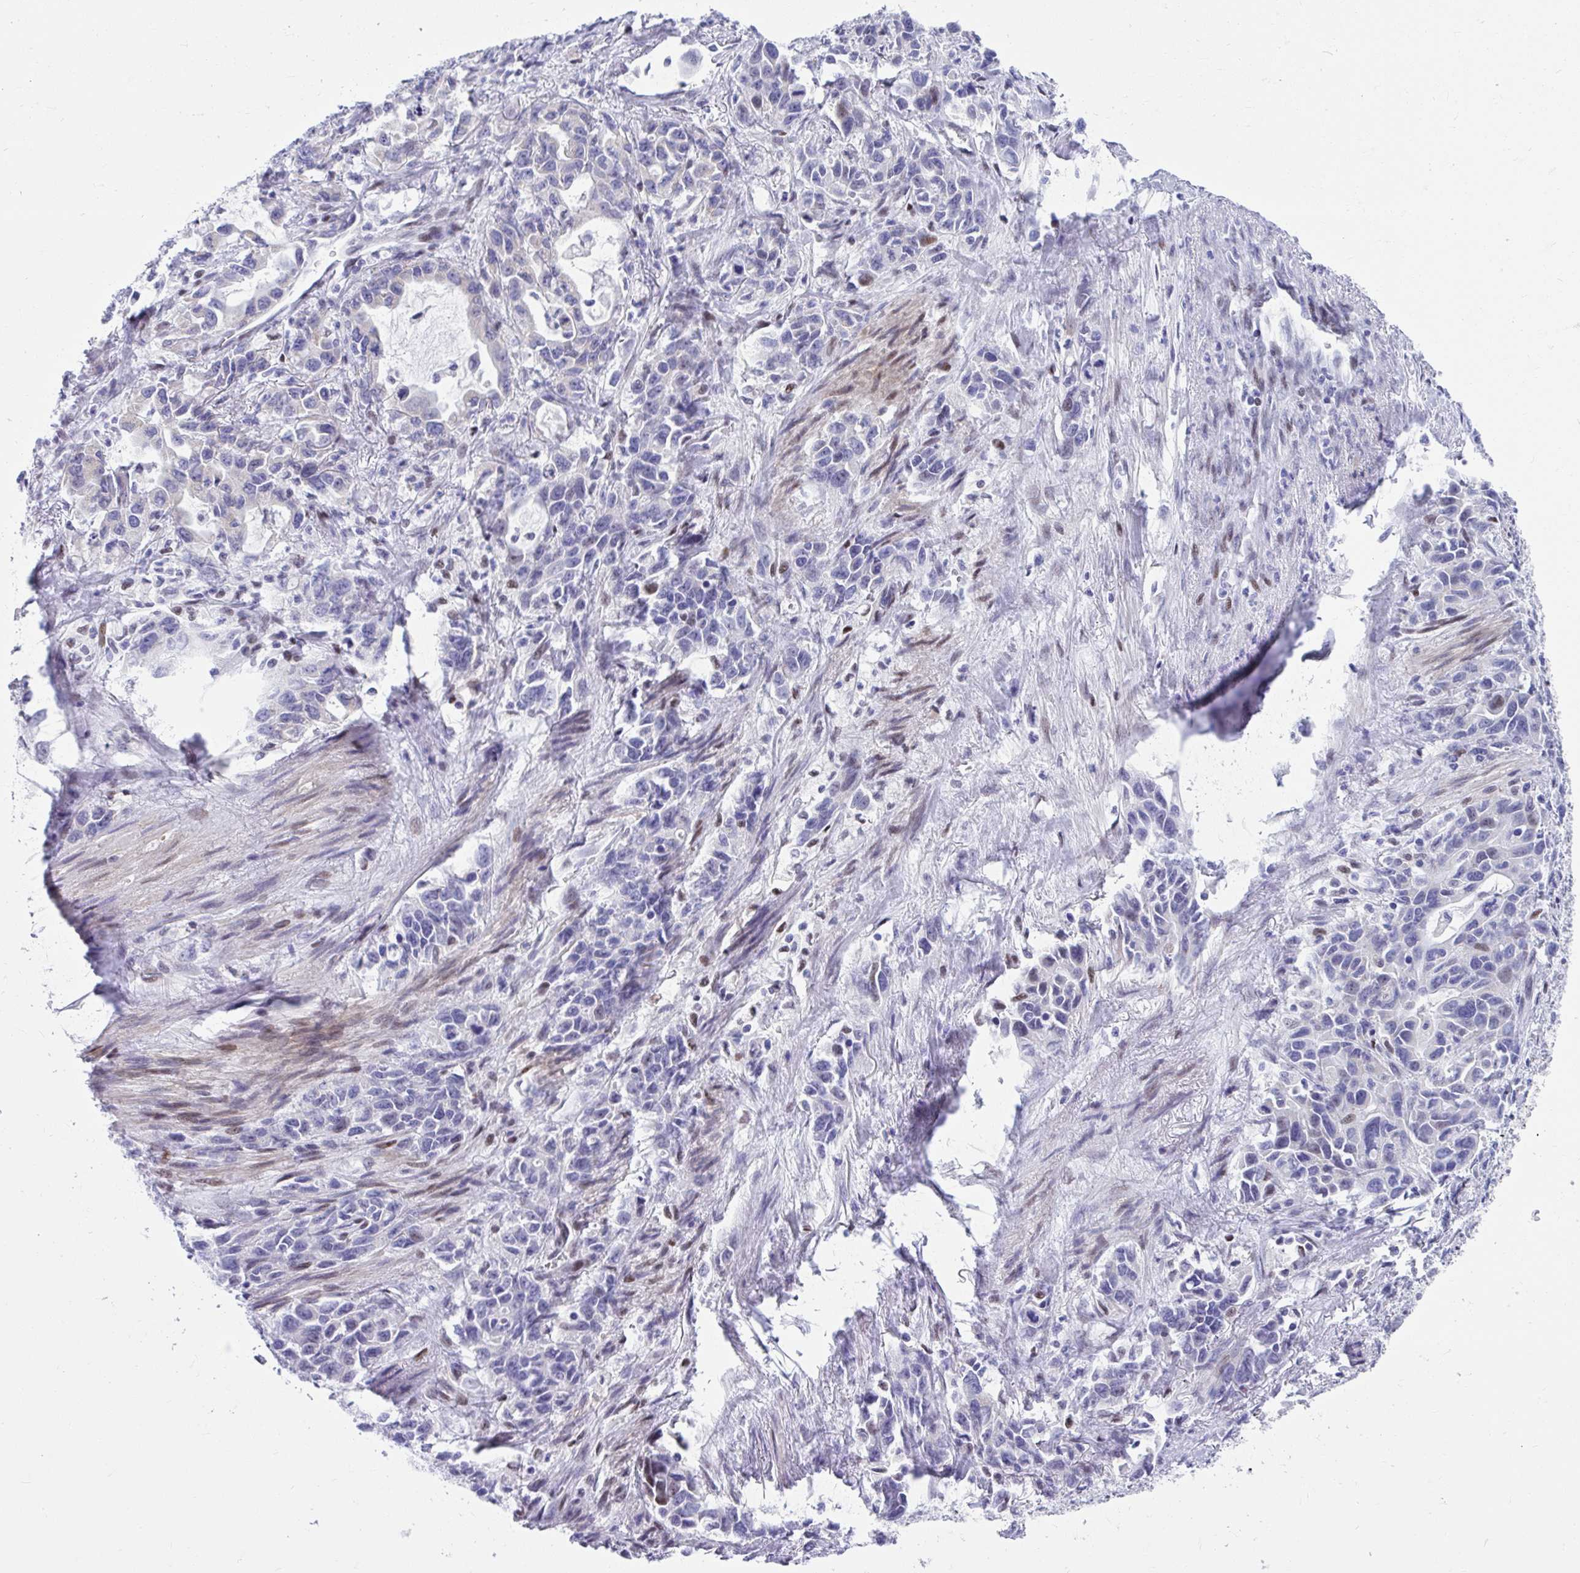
{"staining": {"intensity": "negative", "quantity": "none", "location": "none"}, "tissue": "stomach cancer", "cell_type": "Tumor cells", "image_type": "cancer", "snomed": [{"axis": "morphology", "description": "Adenocarcinoma, NOS"}, {"axis": "topography", "description": "Stomach, upper"}], "caption": "Immunohistochemistry of human stomach cancer (adenocarcinoma) exhibits no positivity in tumor cells.", "gene": "ISL1", "patient": {"sex": "male", "age": 85}}